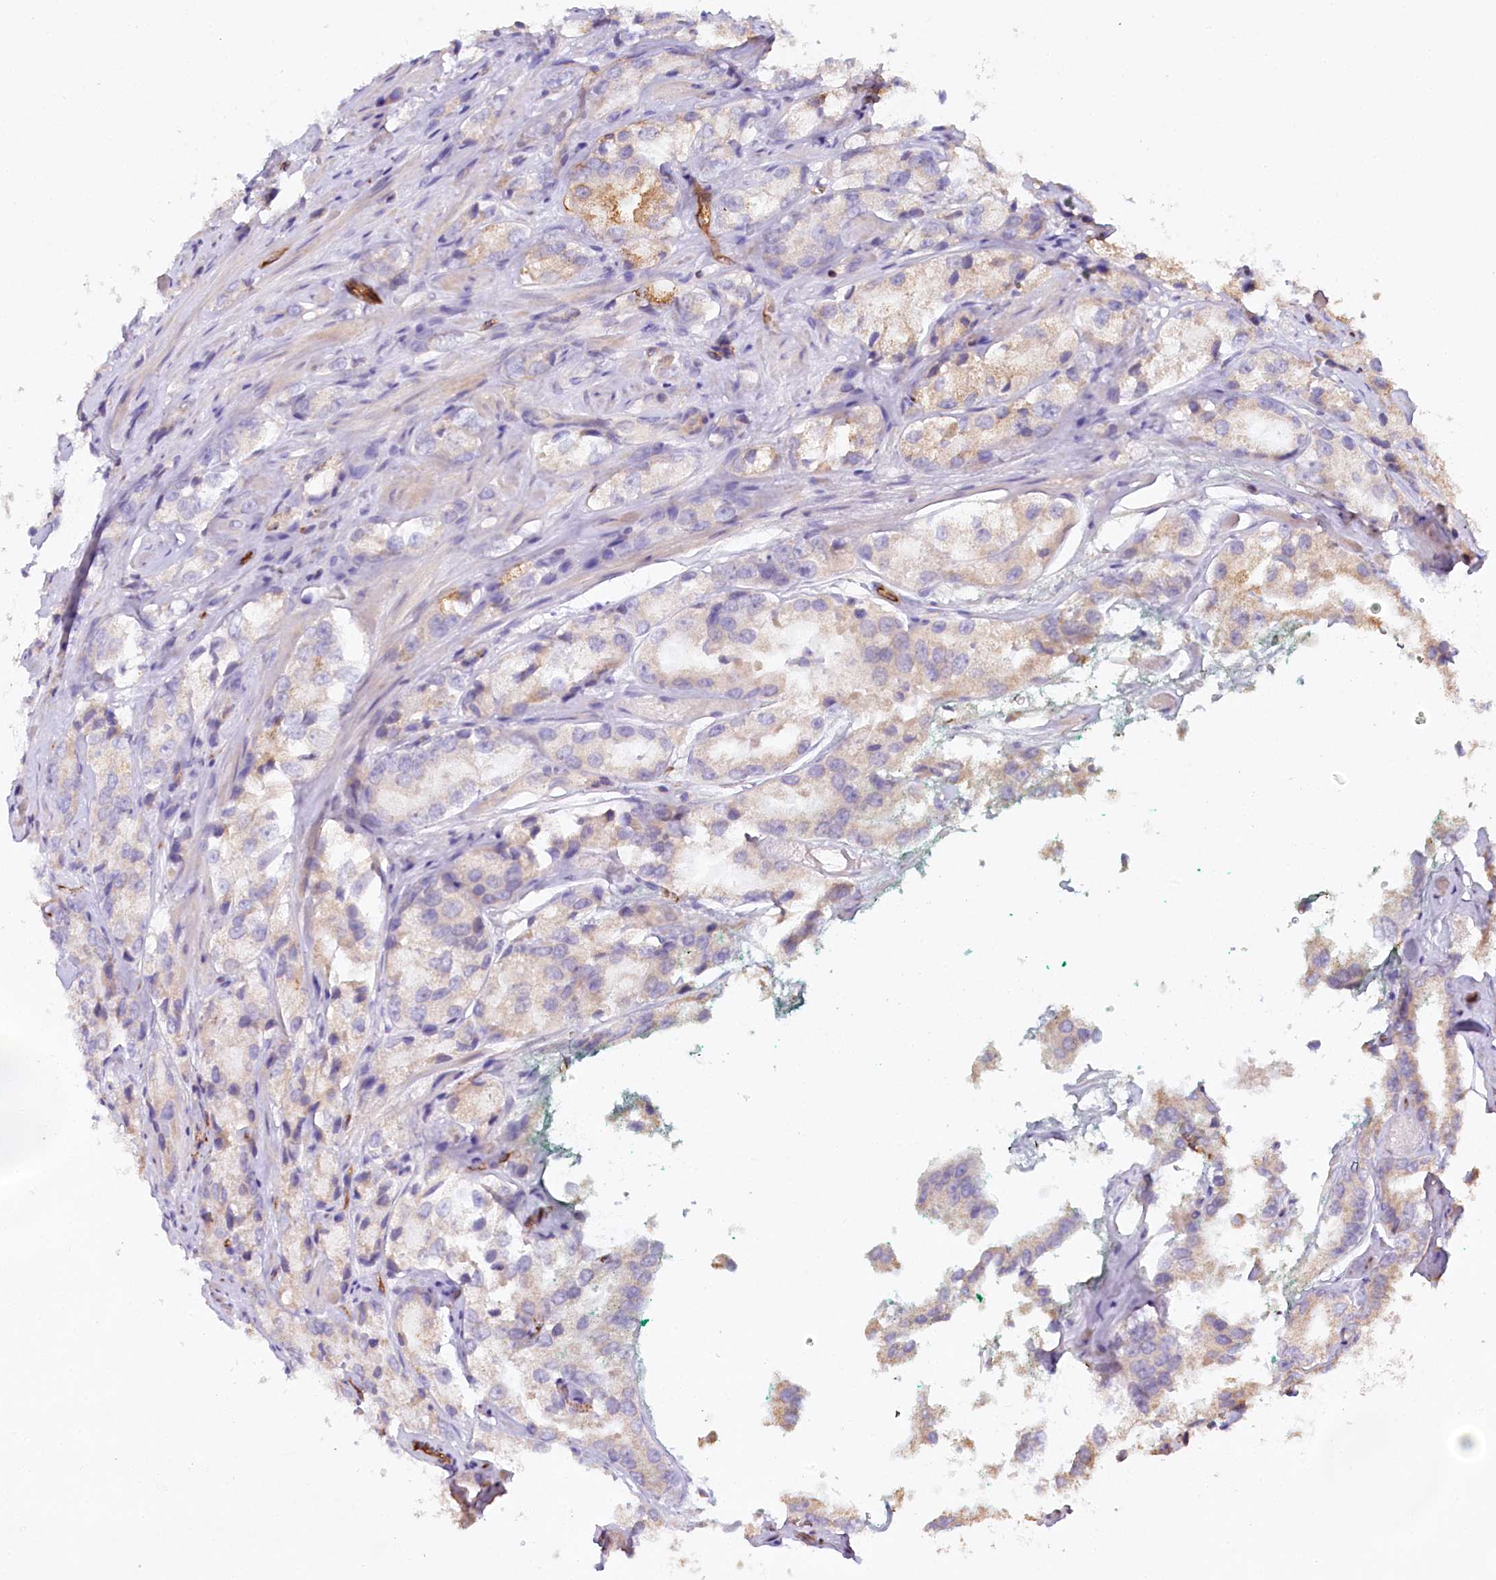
{"staining": {"intensity": "moderate", "quantity": "<25%", "location": "cytoplasmic/membranous"}, "tissue": "prostate cancer", "cell_type": "Tumor cells", "image_type": "cancer", "snomed": [{"axis": "morphology", "description": "Adenocarcinoma, High grade"}, {"axis": "topography", "description": "Prostate"}], "caption": "A brown stain labels moderate cytoplasmic/membranous staining of a protein in human adenocarcinoma (high-grade) (prostate) tumor cells. (DAB (3,3'-diaminobenzidine) = brown stain, brightfield microscopy at high magnification).", "gene": "RBP5", "patient": {"sex": "male", "age": 66}}